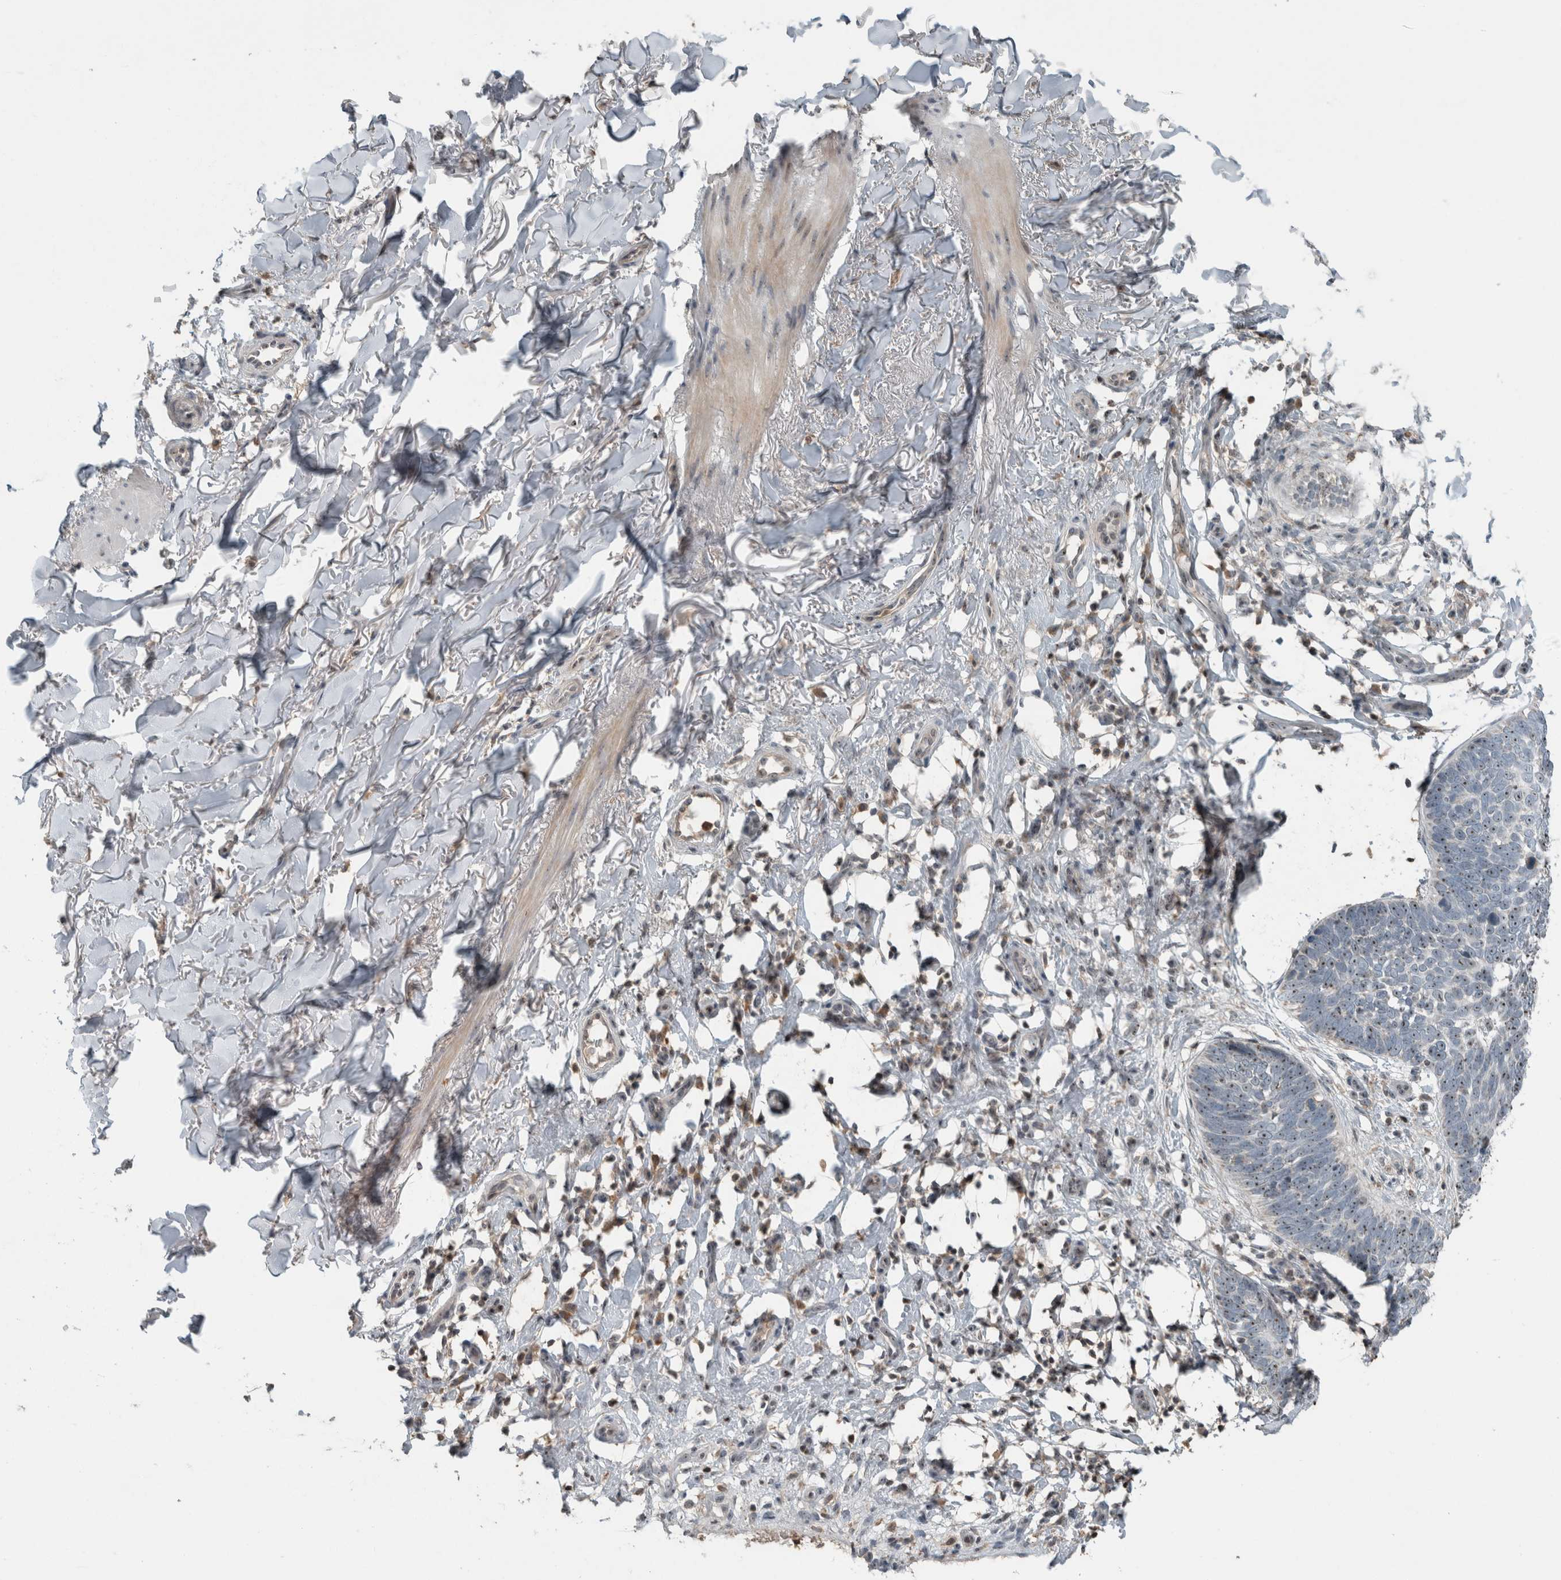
{"staining": {"intensity": "weak", "quantity": ">75%", "location": "nuclear"}, "tissue": "skin cancer", "cell_type": "Tumor cells", "image_type": "cancer", "snomed": [{"axis": "morphology", "description": "Normal tissue, NOS"}, {"axis": "morphology", "description": "Basal cell carcinoma"}, {"axis": "topography", "description": "Skin"}], "caption": "Immunohistochemistry (IHC) of skin basal cell carcinoma displays low levels of weak nuclear staining in about >75% of tumor cells.", "gene": "RPF1", "patient": {"sex": "male", "age": 77}}